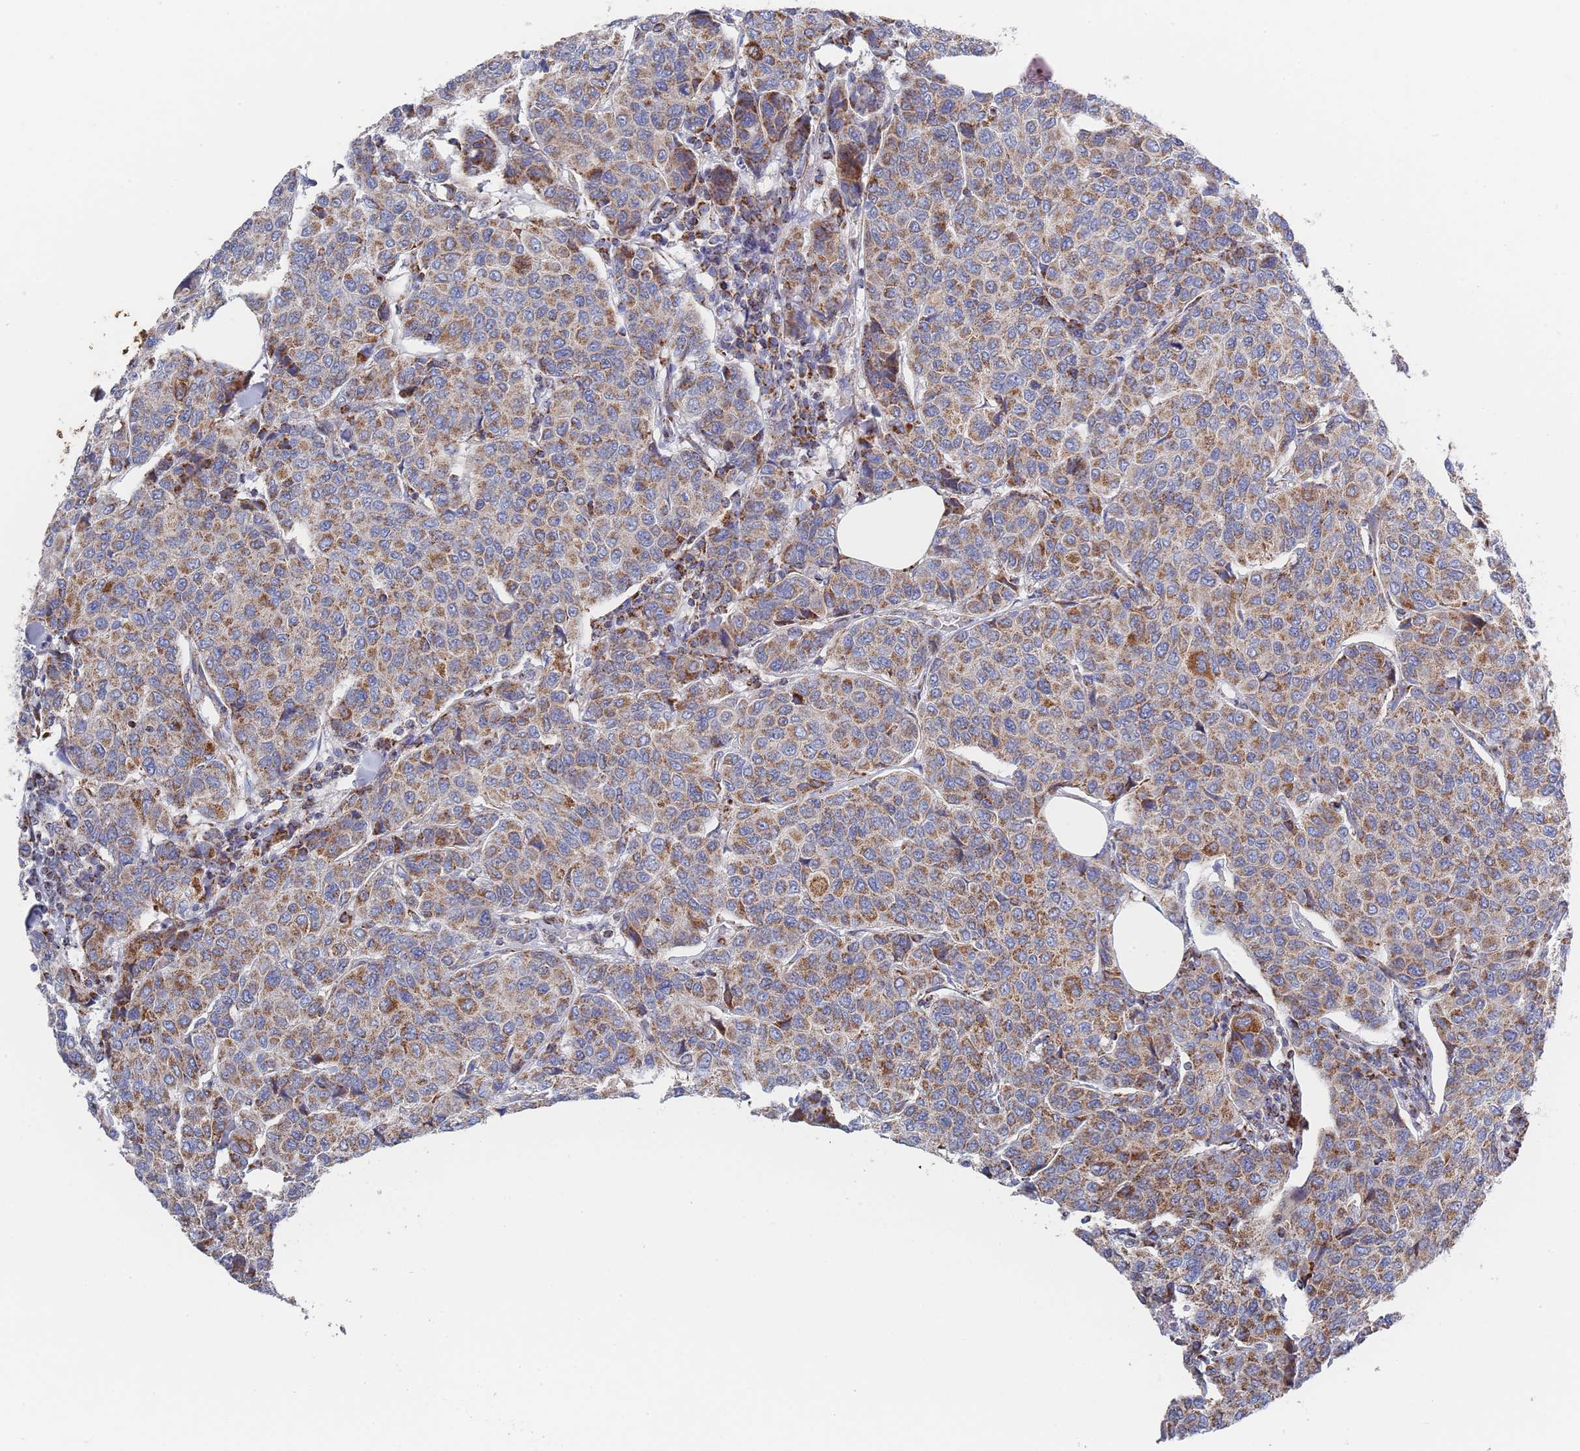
{"staining": {"intensity": "moderate", "quantity": ">75%", "location": "cytoplasmic/membranous"}, "tissue": "breast cancer", "cell_type": "Tumor cells", "image_type": "cancer", "snomed": [{"axis": "morphology", "description": "Duct carcinoma"}, {"axis": "topography", "description": "Breast"}], "caption": "Protein analysis of intraductal carcinoma (breast) tissue reveals moderate cytoplasmic/membranous positivity in about >75% of tumor cells. (brown staining indicates protein expression, while blue staining denotes nuclei).", "gene": "IKZF4", "patient": {"sex": "female", "age": 55}}